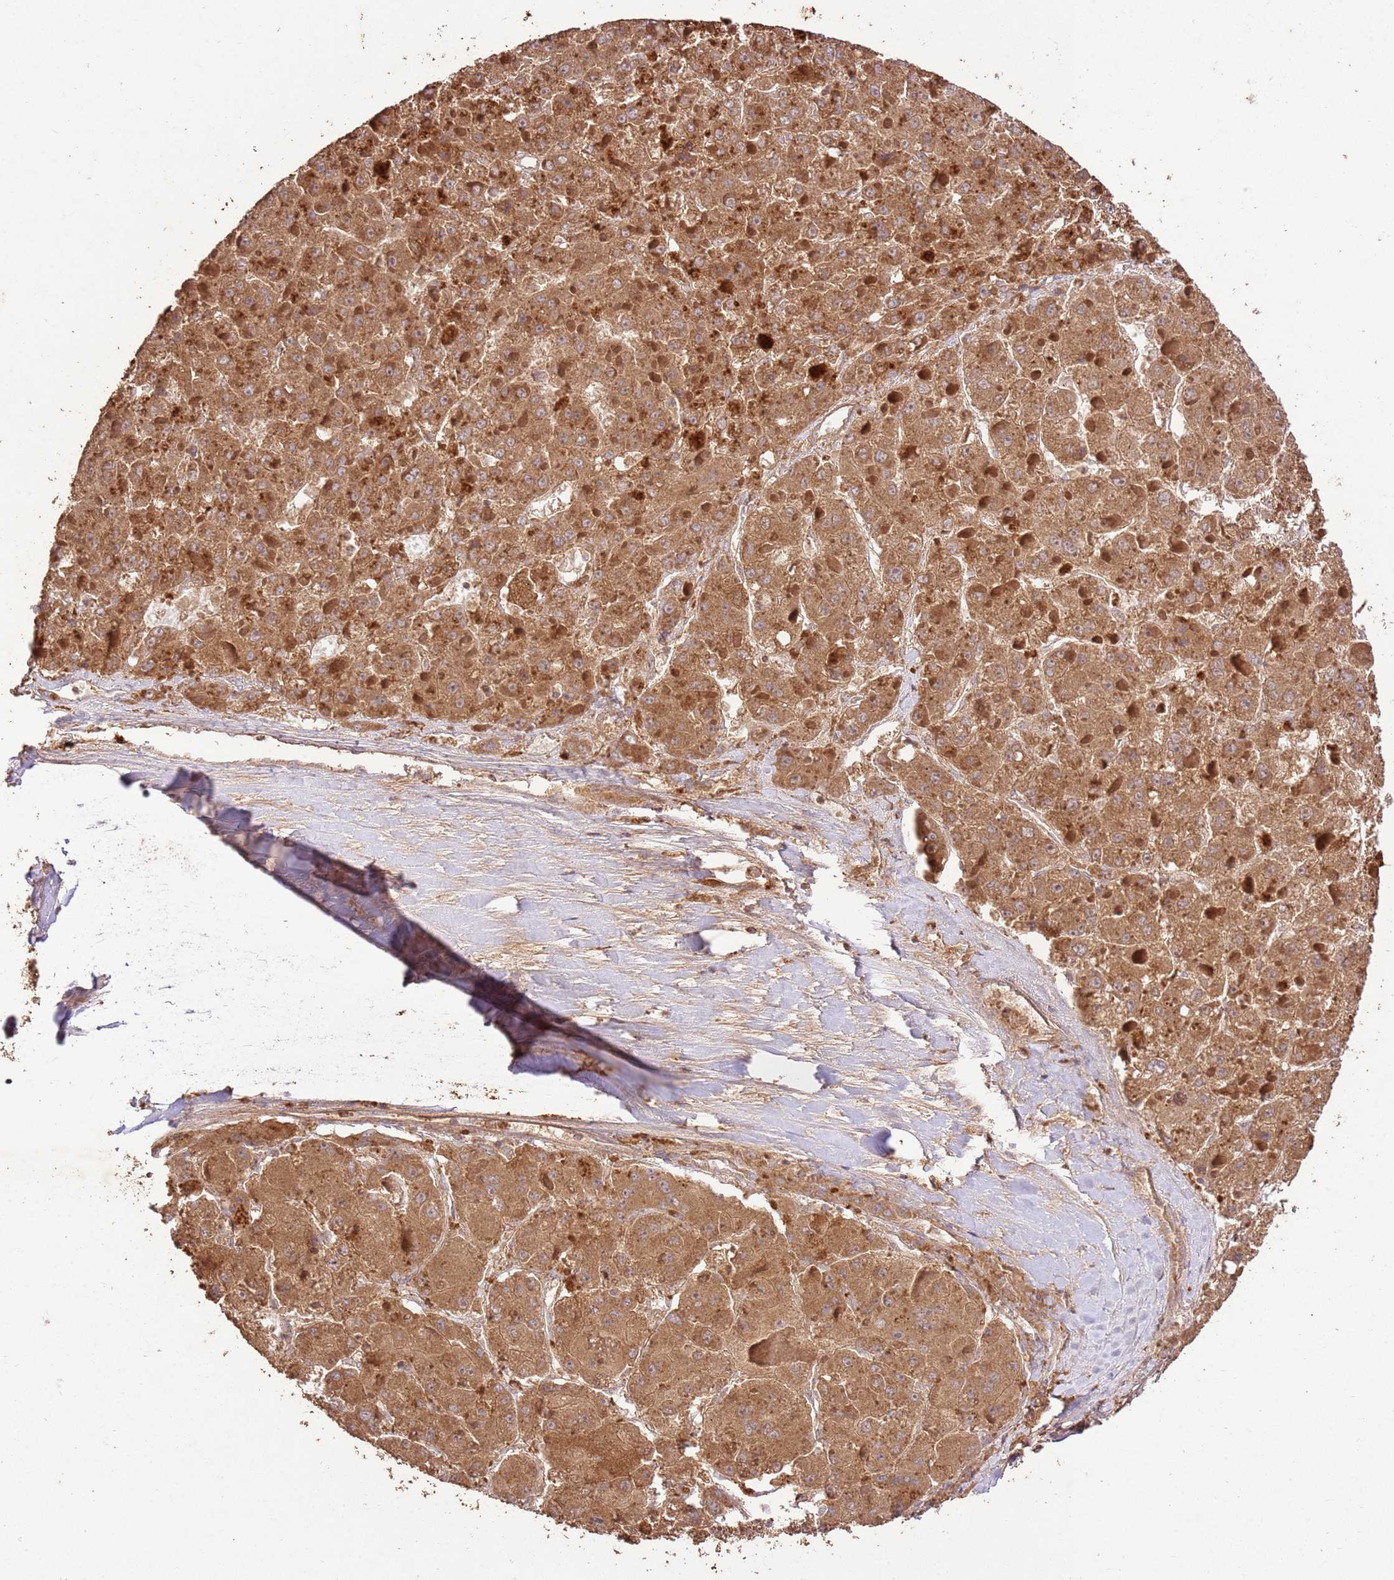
{"staining": {"intensity": "moderate", "quantity": ">75%", "location": "cytoplasmic/membranous"}, "tissue": "liver cancer", "cell_type": "Tumor cells", "image_type": "cancer", "snomed": [{"axis": "morphology", "description": "Carcinoma, Hepatocellular, NOS"}, {"axis": "topography", "description": "Liver"}], "caption": "Immunohistochemistry (IHC) photomicrograph of neoplastic tissue: human liver cancer stained using immunohistochemistry (IHC) demonstrates medium levels of moderate protein expression localized specifically in the cytoplasmic/membranous of tumor cells, appearing as a cytoplasmic/membranous brown color.", "gene": "LRRC28", "patient": {"sex": "female", "age": 73}}